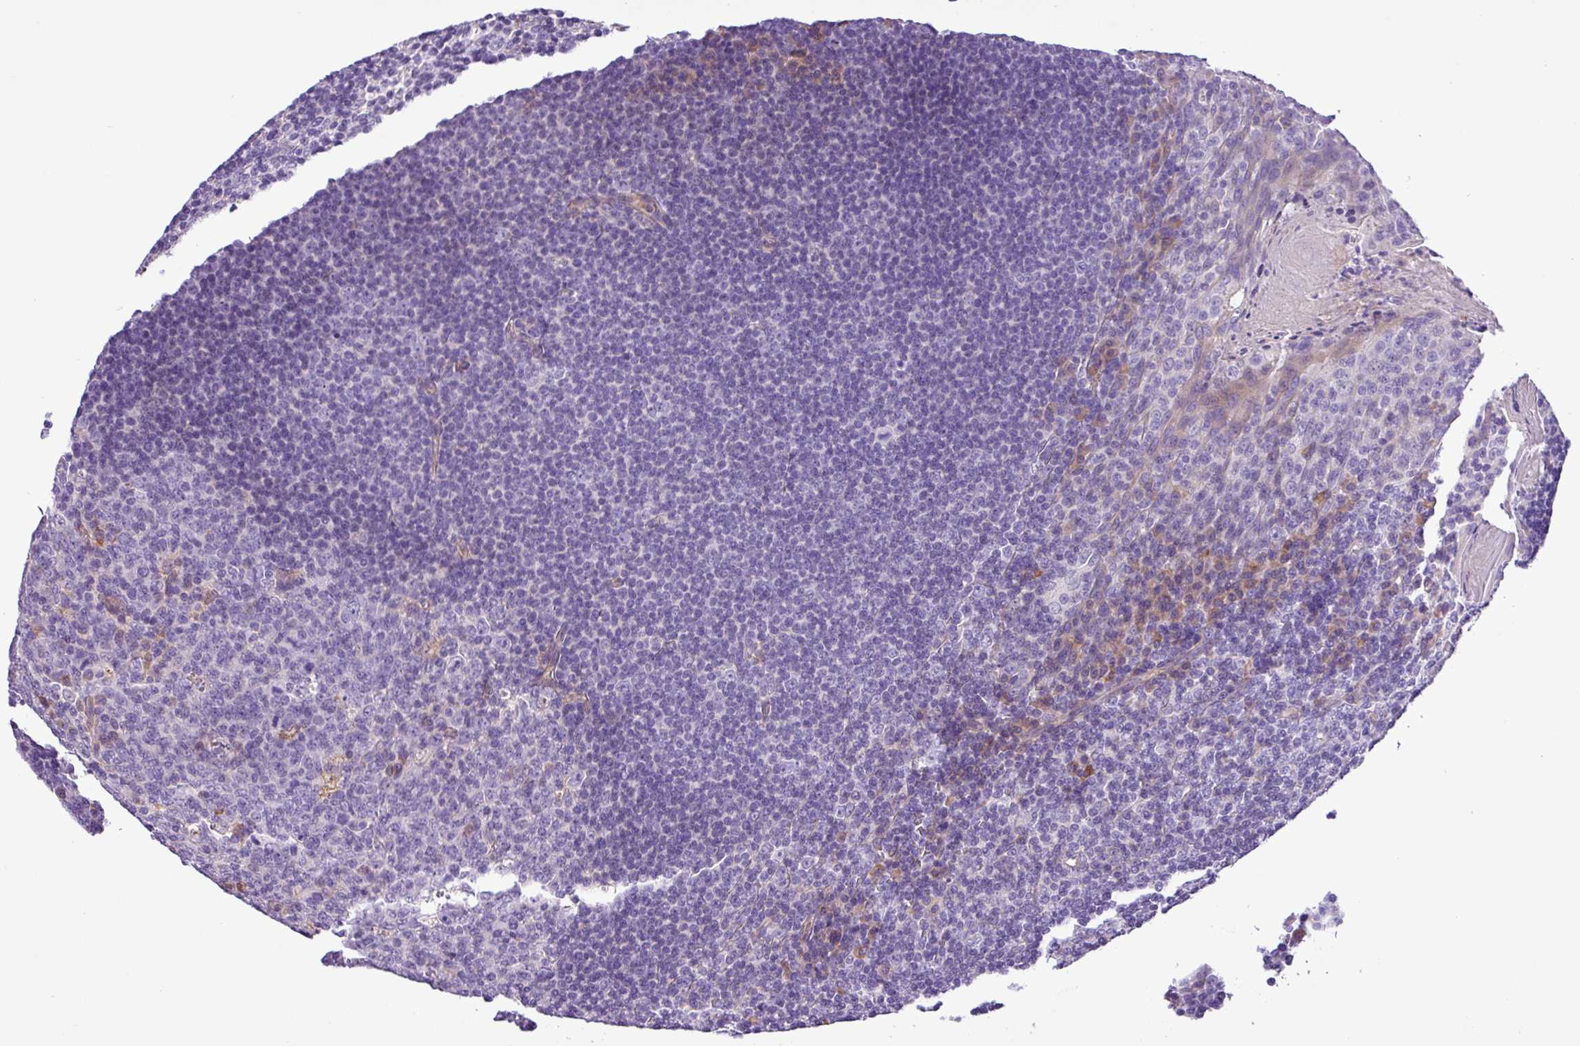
{"staining": {"intensity": "negative", "quantity": "none", "location": "none"}, "tissue": "tonsil", "cell_type": "Germinal center cells", "image_type": "normal", "snomed": [{"axis": "morphology", "description": "Normal tissue, NOS"}, {"axis": "topography", "description": "Tonsil"}], "caption": "High power microscopy micrograph of an immunohistochemistry (IHC) photomicrograph of unremarkable tonsil, revealing no significant expression in germinal center cells.", "gene": "C11orf91", "patient": {"sex": "male", "age": 27}}